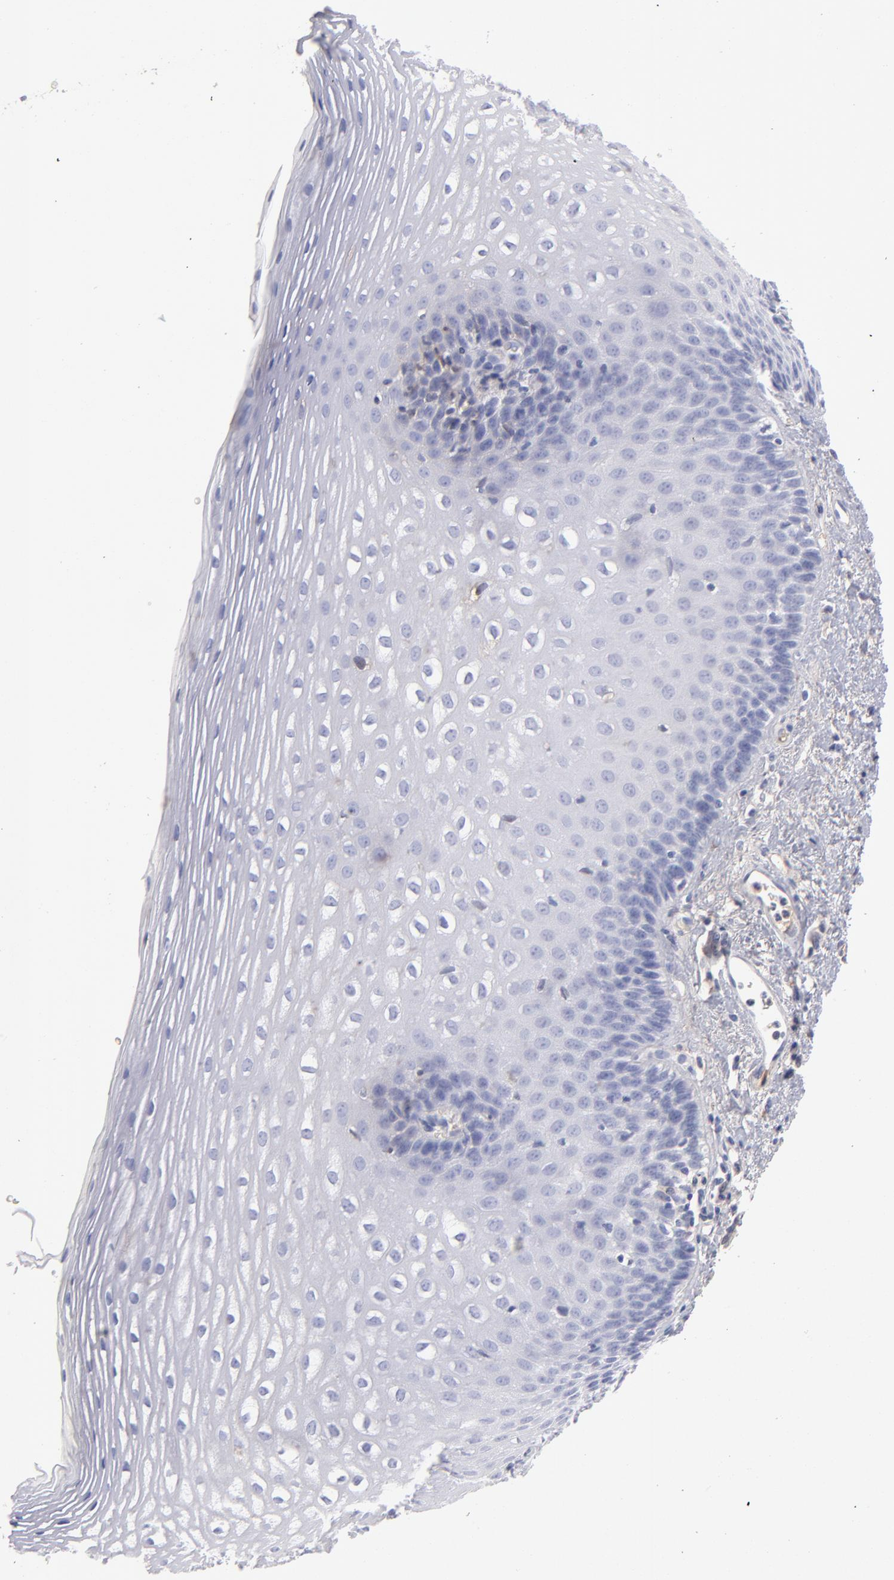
{"staining": {"intensity": "weak", "quantity": "<25%", "location": "cytoplasmic/membranous"}, "tissue": "esophagus", "cell_type": "Squamous epithelial cells", "image_type": "normal", "snomed": [{"axis": "morphology", "description": "Normal tissue, NOS"}, {"axis": "topography", "description": "Esophagus"}], "caption": "This is an immunohistochemistry (IHC) histopathology image of unremarkable human esophagus. There is no expression in squamous epithelial cells.", "gene": "HP", "patient": {"sex": "female", "age": 70}}